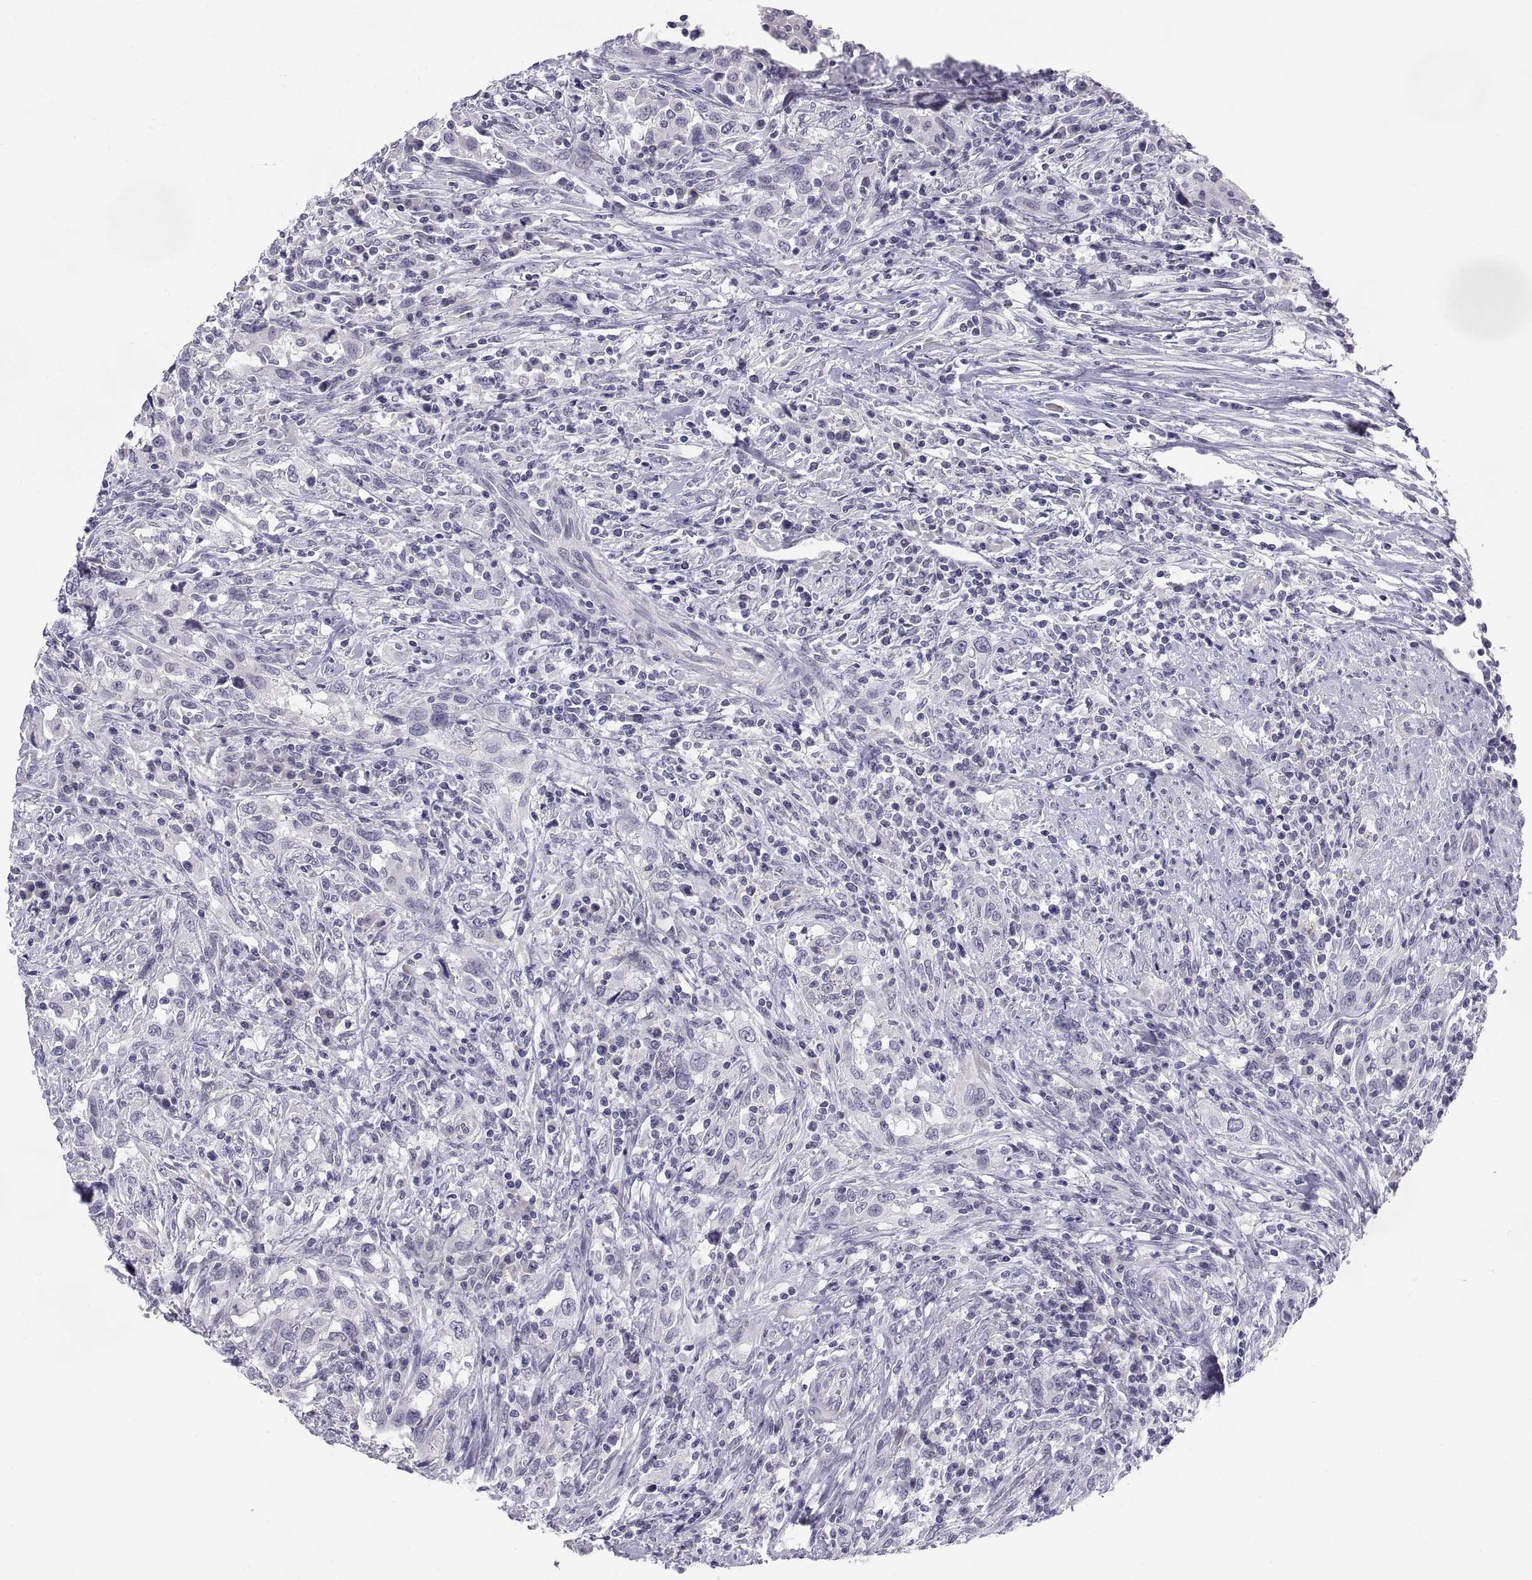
{"staining": {"intensity": "negative", "quantity": "none", "location": "none"}, "tissue": "urothelial cancer", "cell_type": "Tumor cells", "image_type": "cancer", "snomed": [{"axis": "morphology", "description": "Urothelial carcinoma, NOS"}, {"axis": "morphology", "description": "Urothelial carcinoma, High grade"}, {"axis": "topography", "description": "Urinary bladder"}], "caption": "Tumor cells show no significant protein expression in high-grade urothelial carcinoma.", "gene": "TEX13A", "patient": {"sex": "female", "age": 64}}